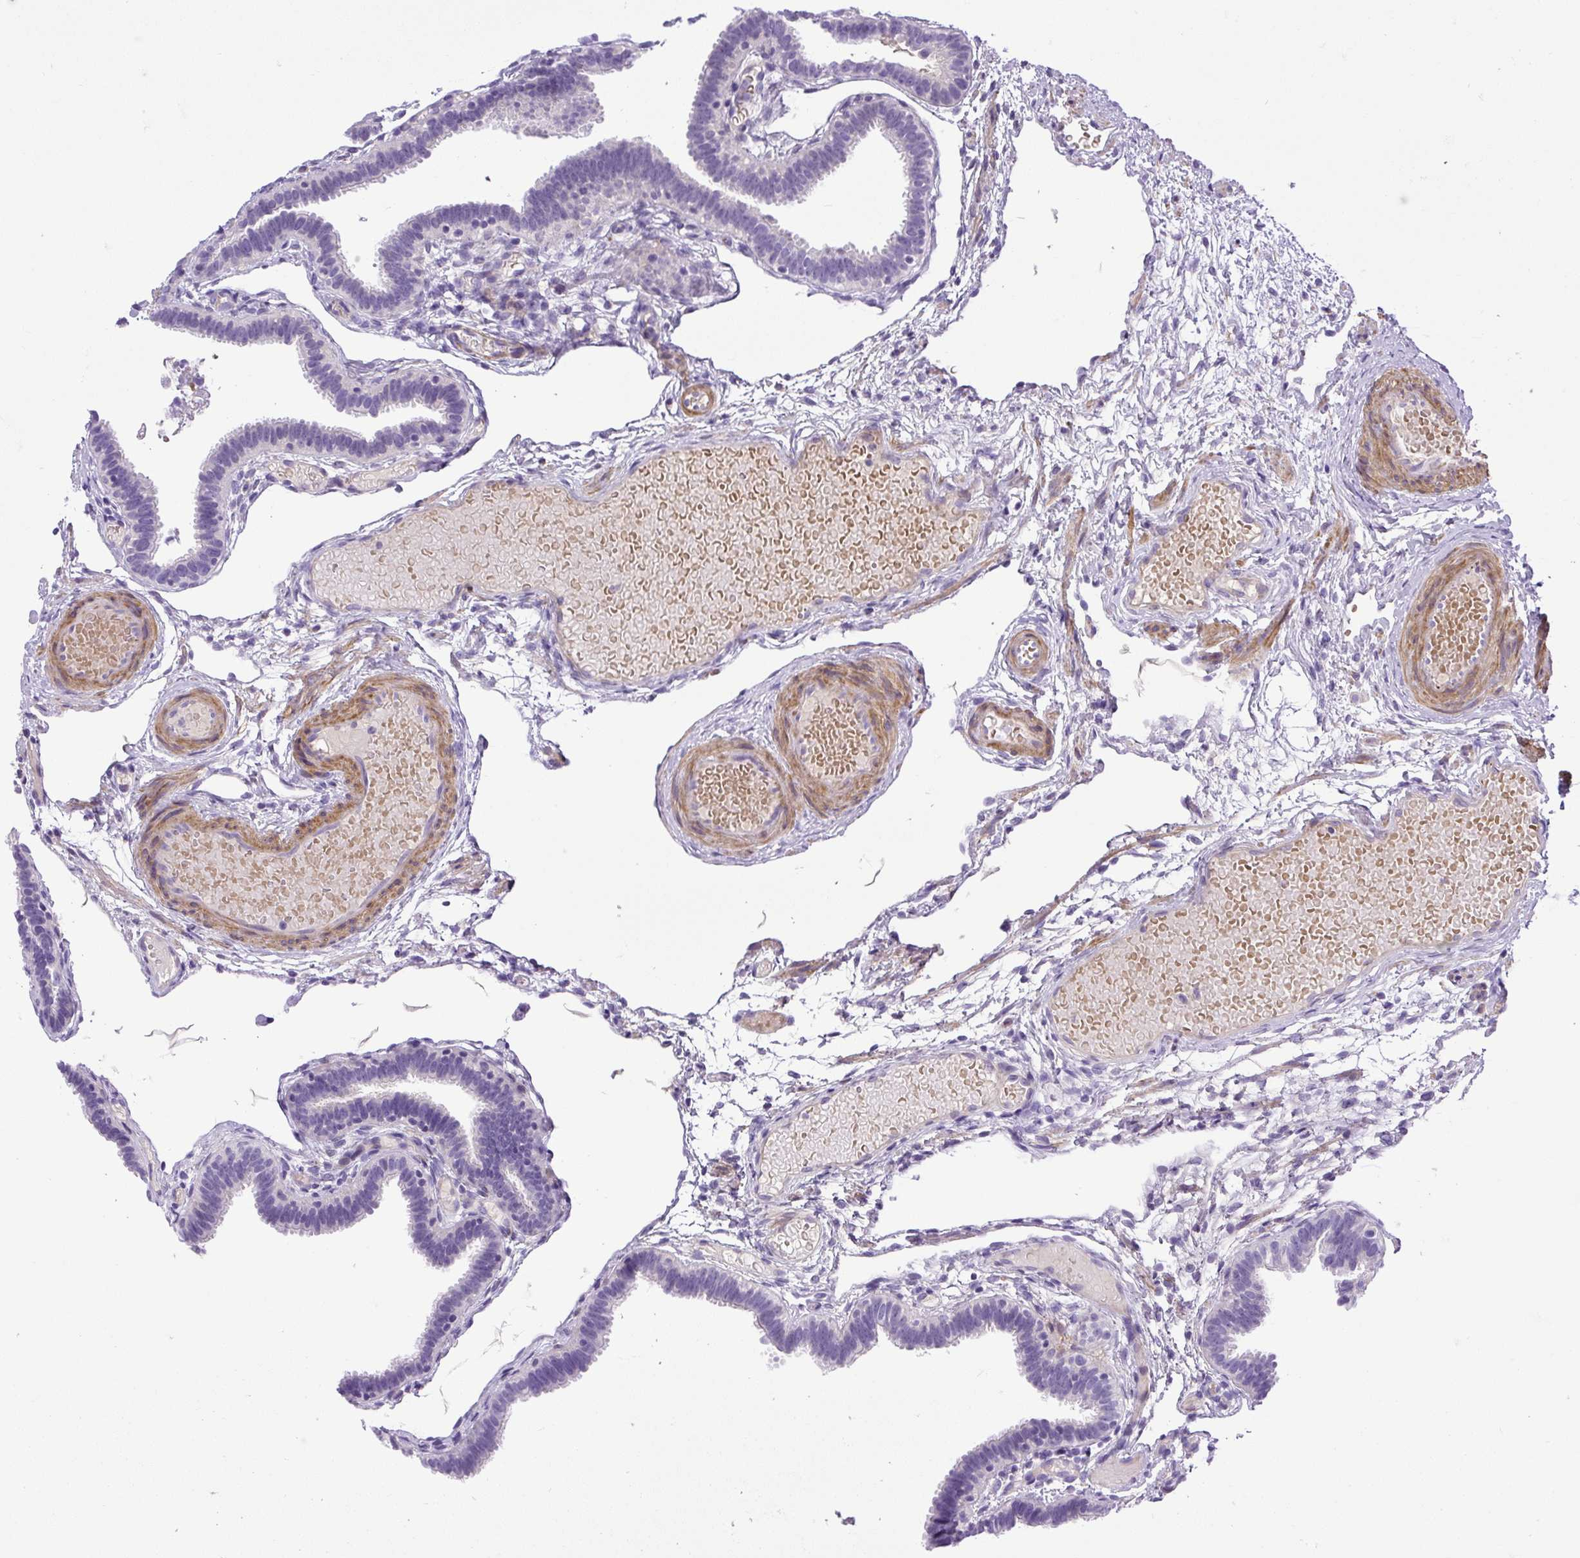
{"staining": {"intensity": "negative", "quantity": "none", "location": "none"}, "tissue": "fallopian tube", "cell_type": "Glandular cells", "image_type": "normal", "snomed": [{"axis": "morphology", "description": "Normal tissue, NOS"}, {"axis": "topography", "description": "Fallopian tube"}], "caption": "This is an immunohistochemistry micrograph of unremarkable human fallopian tube. There is no expression in glandular cells.", "gene": "VWA7", "patient": {"sex": "female", "age": 37}}